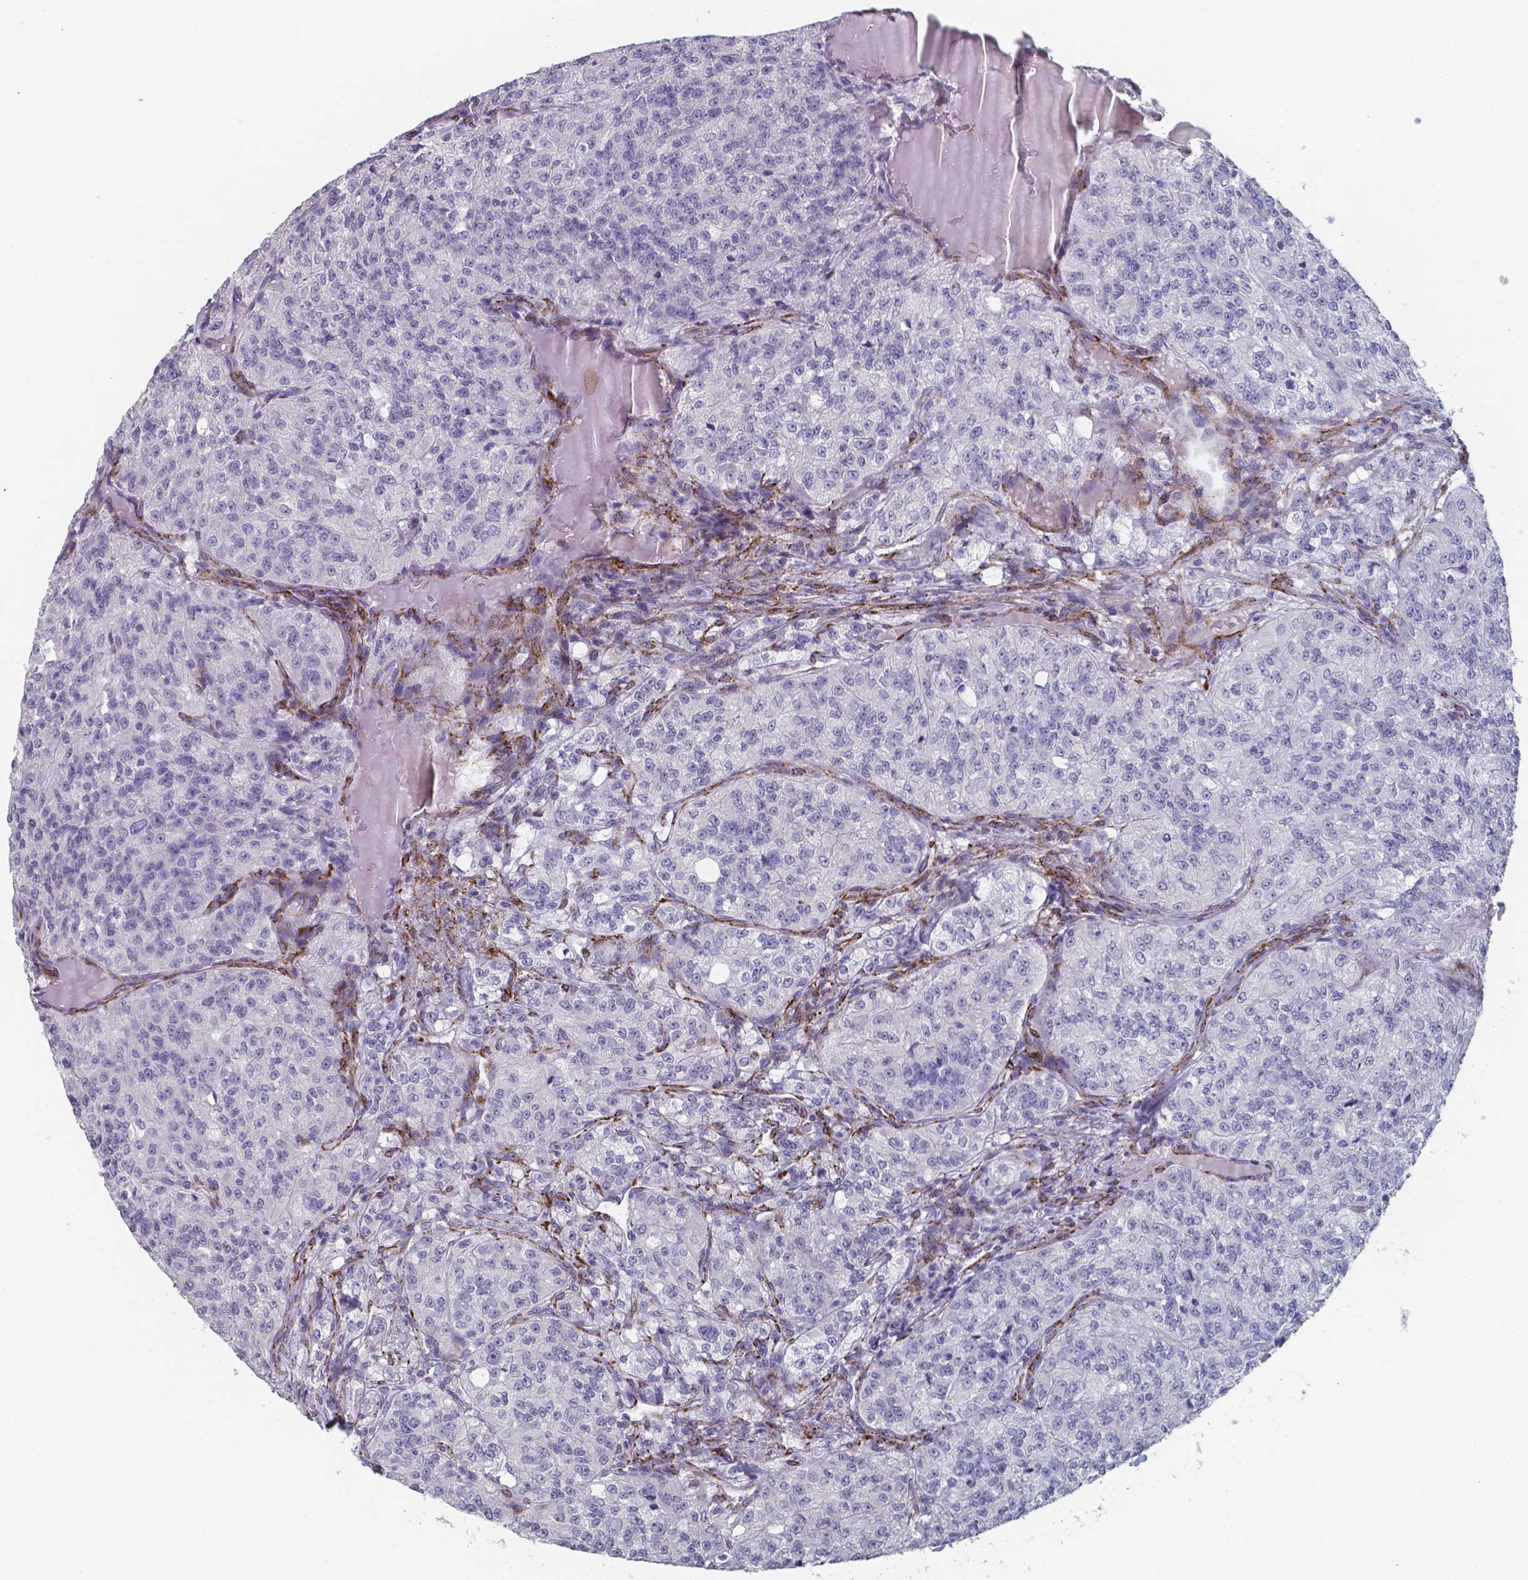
{"staining": {"intensity": "negative", "quantity": "none", "location": "none"}, "tissue": "renal cancer", "cell_type": "Tumor cells", "image_type": "cancer", "snomed": [{"axis": "morphology", "description": "Adenocarcinoma, NOS"}, {"axis": "topography", "description": "Kidney"}], "caption": "Histopathology image shows no protein staining in tumor cells of renal cancer tissue.", "gene": "PLA2R1", "patient": {"sex": "female", "age": 63}}